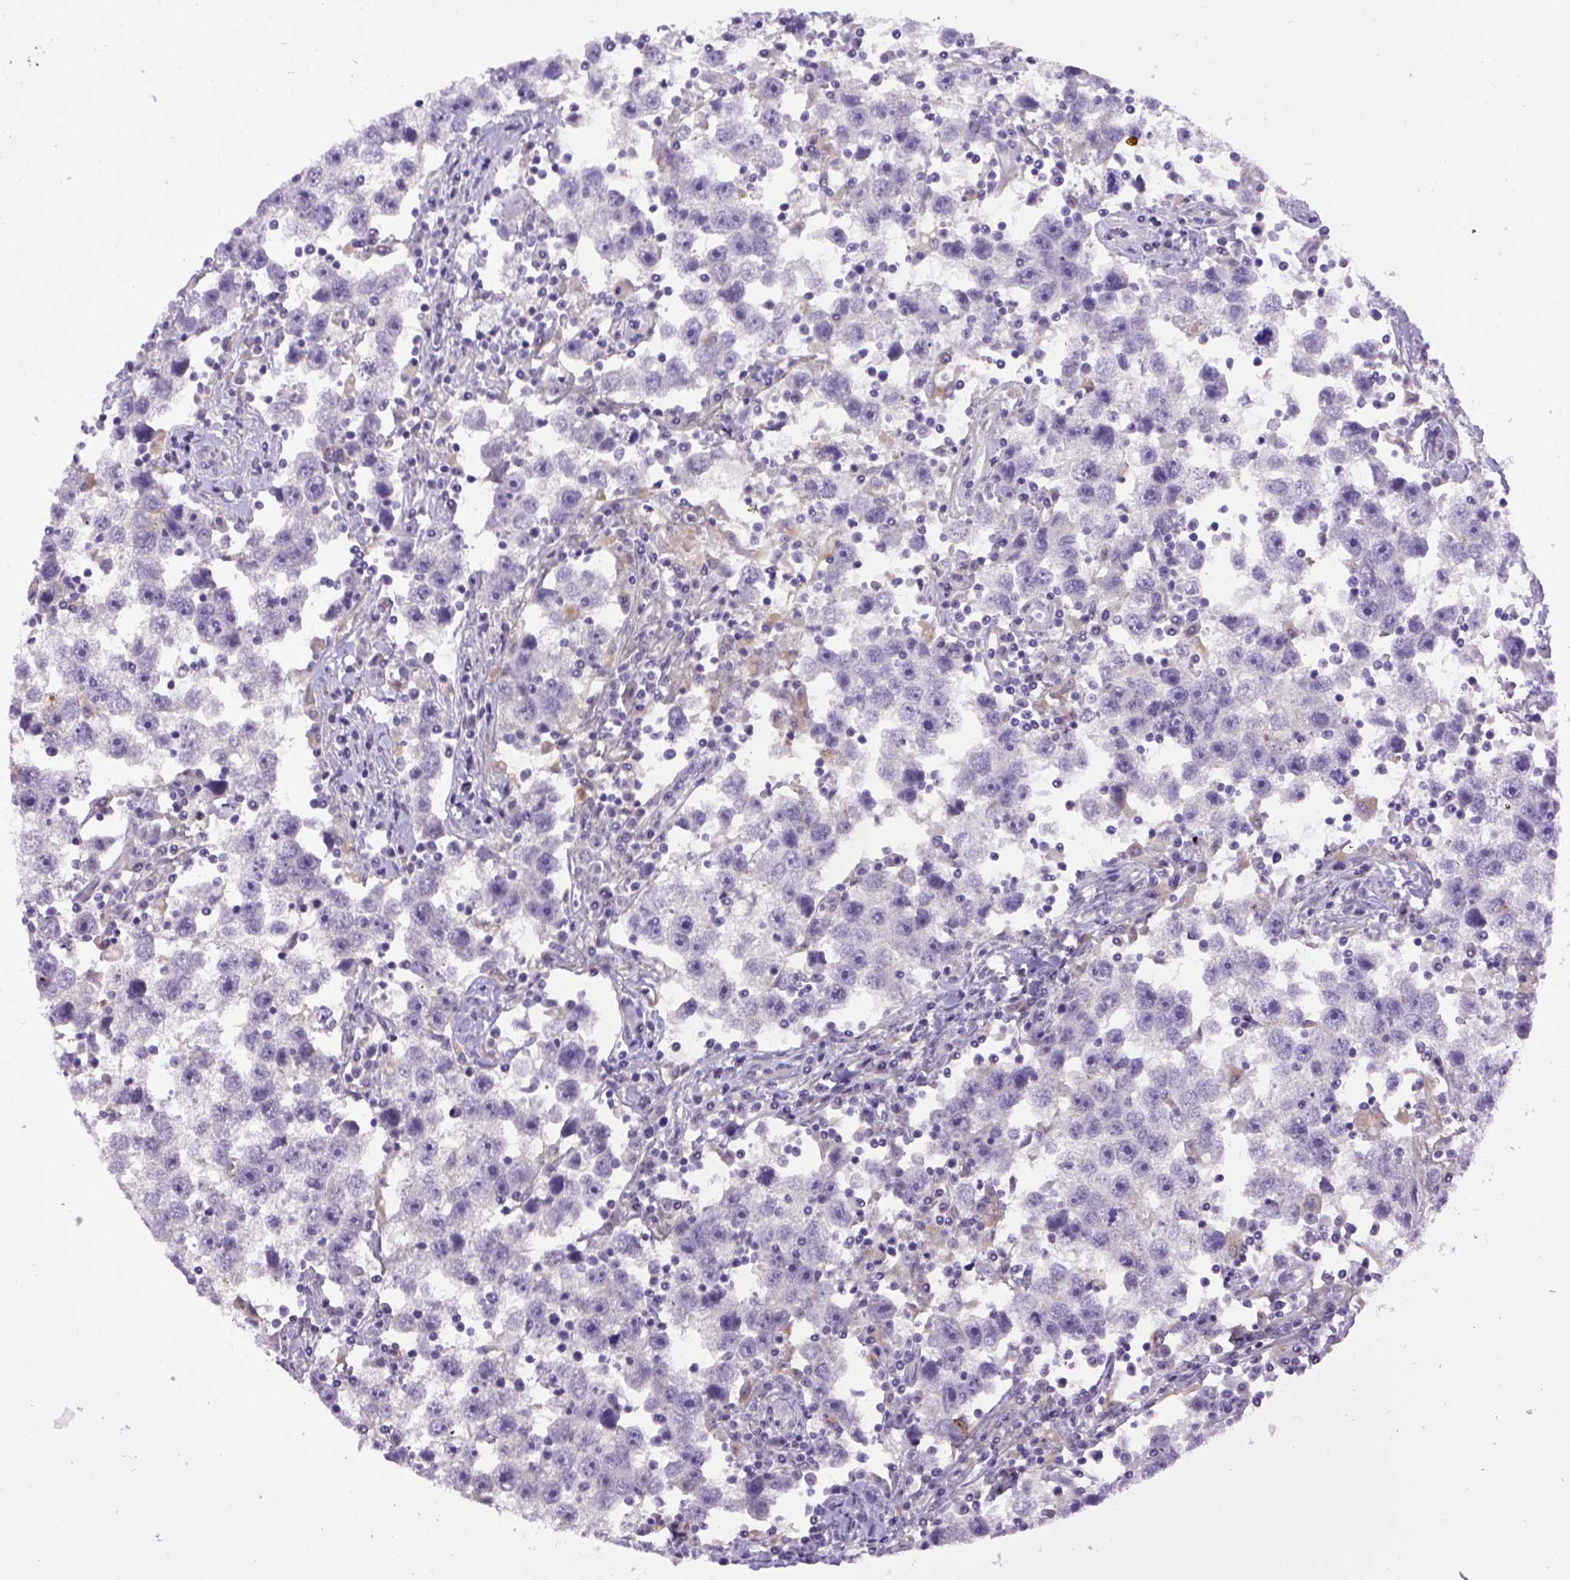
{"staining": {"intensity": "negative", "quantity": "none", "location": "none"}, "tissue": "testis cancer", "cell_type": "Tumor cells", "image_type": "cancer", "snomed": [{"axis": "morphology", "description": "Seminoma, NOS"}, {"axis": "topography", "description": "Testis"}], "caption": "Immunohistochemical staining of human seminoma (testis) shows no significant positivity in tumor cells.", "gene": "CDH1", "patient": {"sex": "male", "age": 30}}